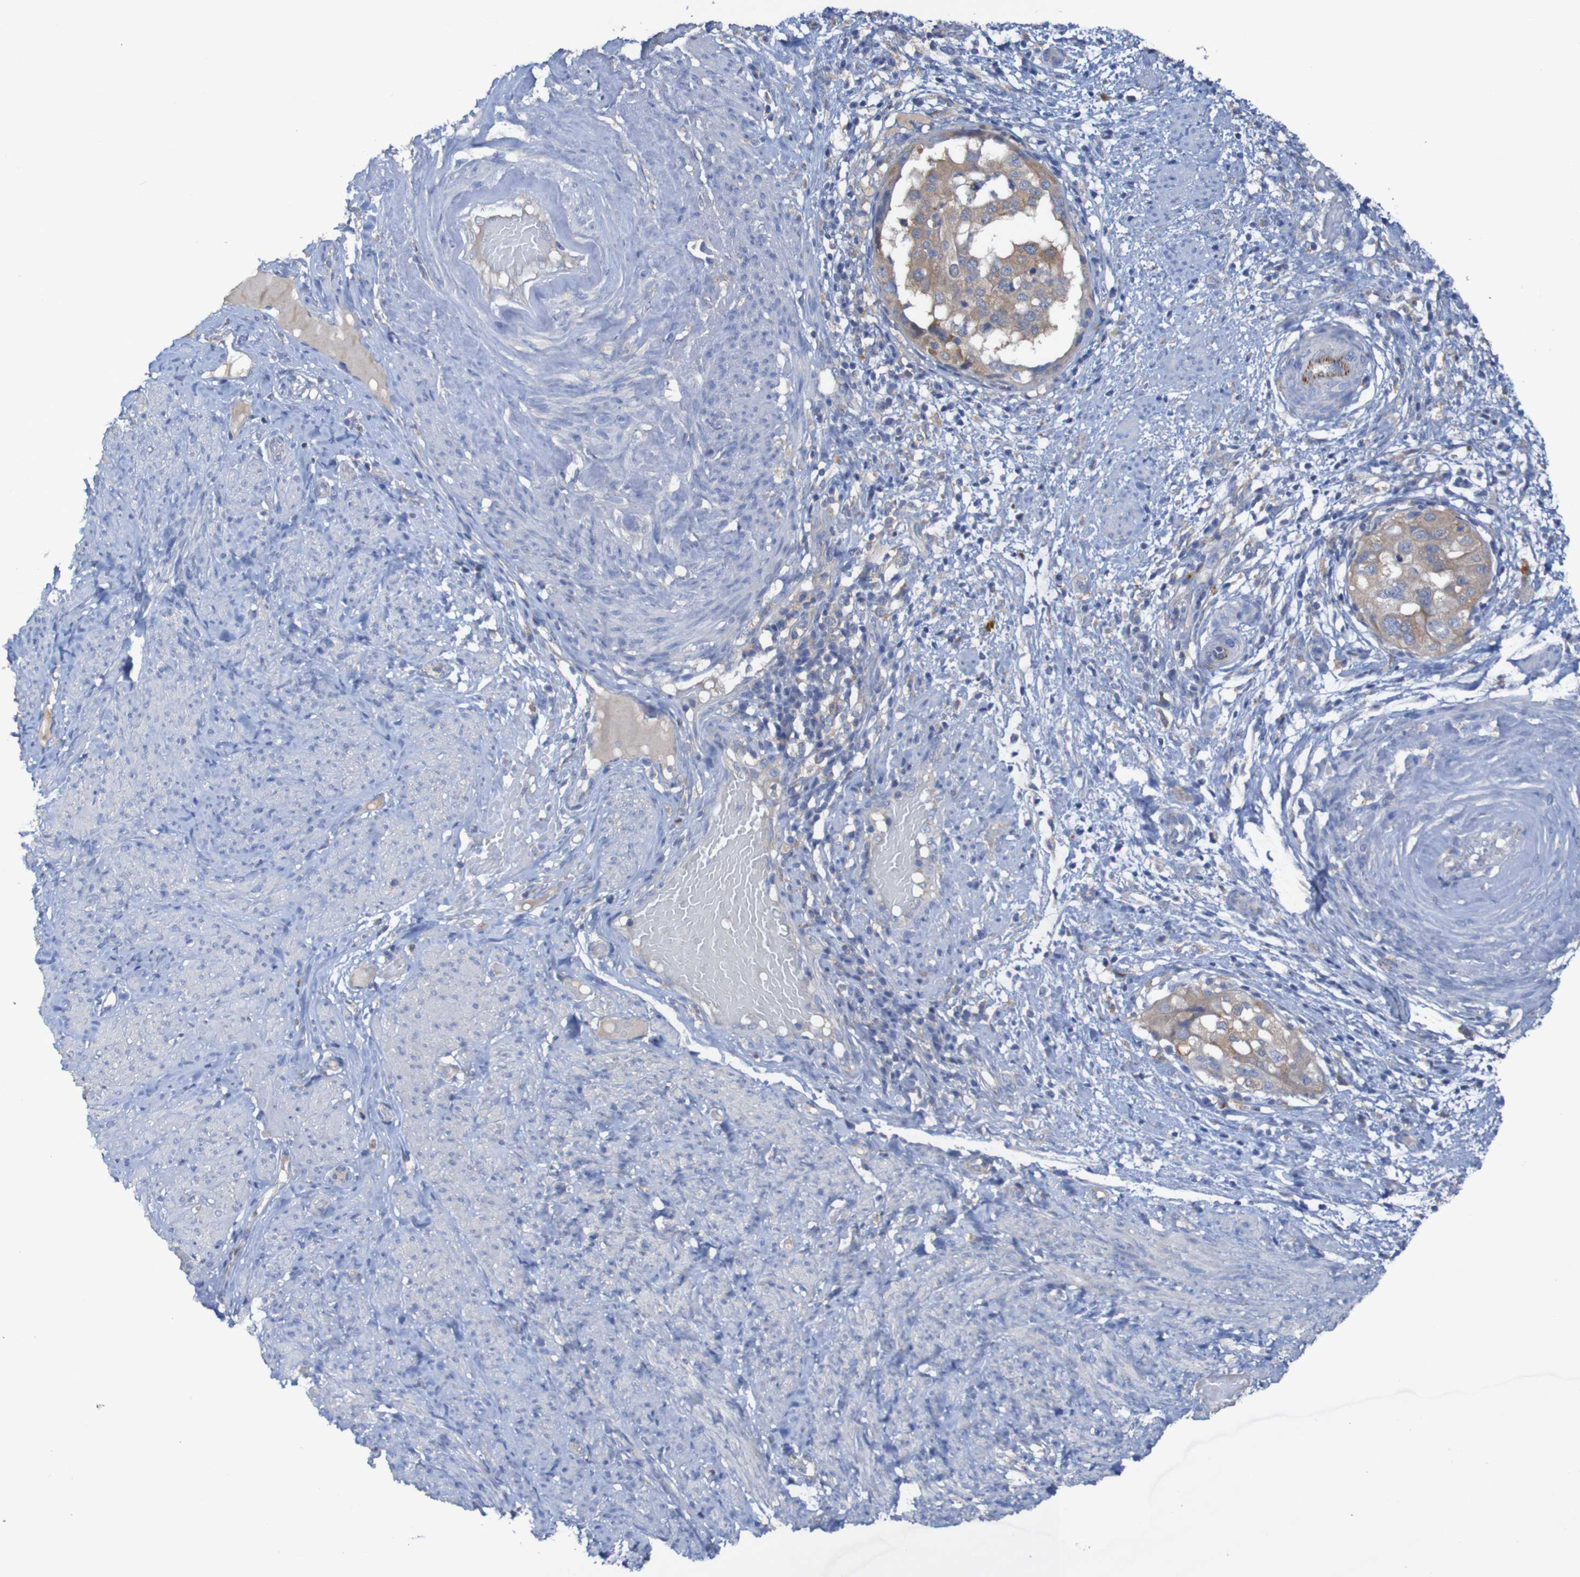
{"staining": {"intensity": "weak", "quantity": ">75%", "location": "cytoplasmic/membranous"}, "tissue": "endometrial cancer", "cell_type": "Tumor cells", "image_type": "cancer", "snomed": [{"axis": "morphology", "description": "Adenocarcinoma, NOS"}, {"axis": "topography", "description": "Endometrium"}], "caption": "Protein staining demonstrates weak cytoplasmic/membranous positivity in about >75% of tumor cells in endometrial adenocarcinoma. (brown staining indicates protein expression, while blue staining denotes nuclei).", "gene": "ARHGEF16", "patient": {"sex": "female", "age": 85}}